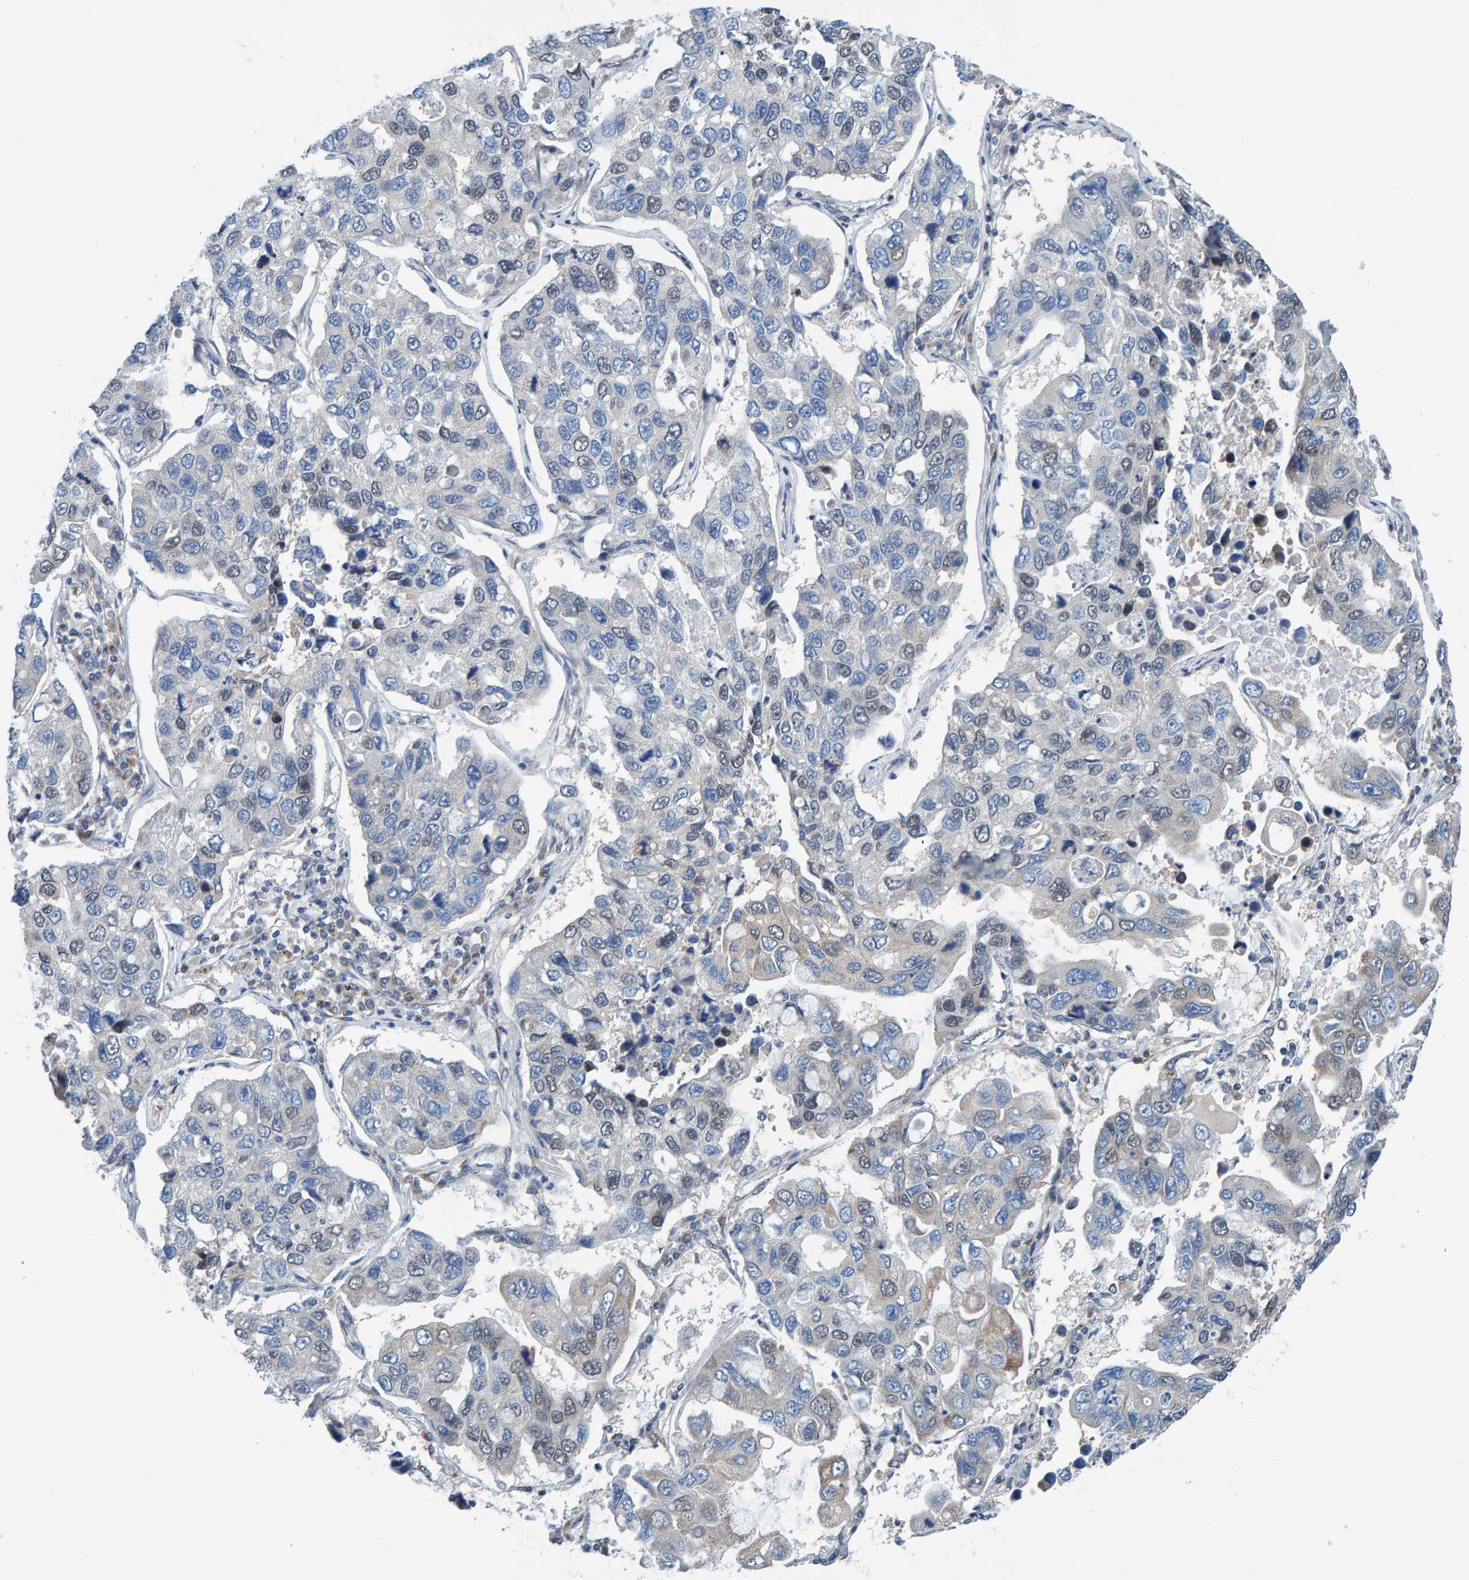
{"staining": {"intensity": "negative", "quantity": "none", "location": "none"}, "tissue": "lung cancer", "cell_type": "Tumor cells", "image_type": "cancer", "snomed": [{"axis": "morphology", "description": "Adenocarcinoma, NOS"}, {"axis": "topography", "description": "Lung"}], "caption": "DAB immunohistochemical staining of human lung cancer displays no significant staining in tumor cells.", "gene": "SCRN2", "patient": {"sex": "male", "age": 64}}